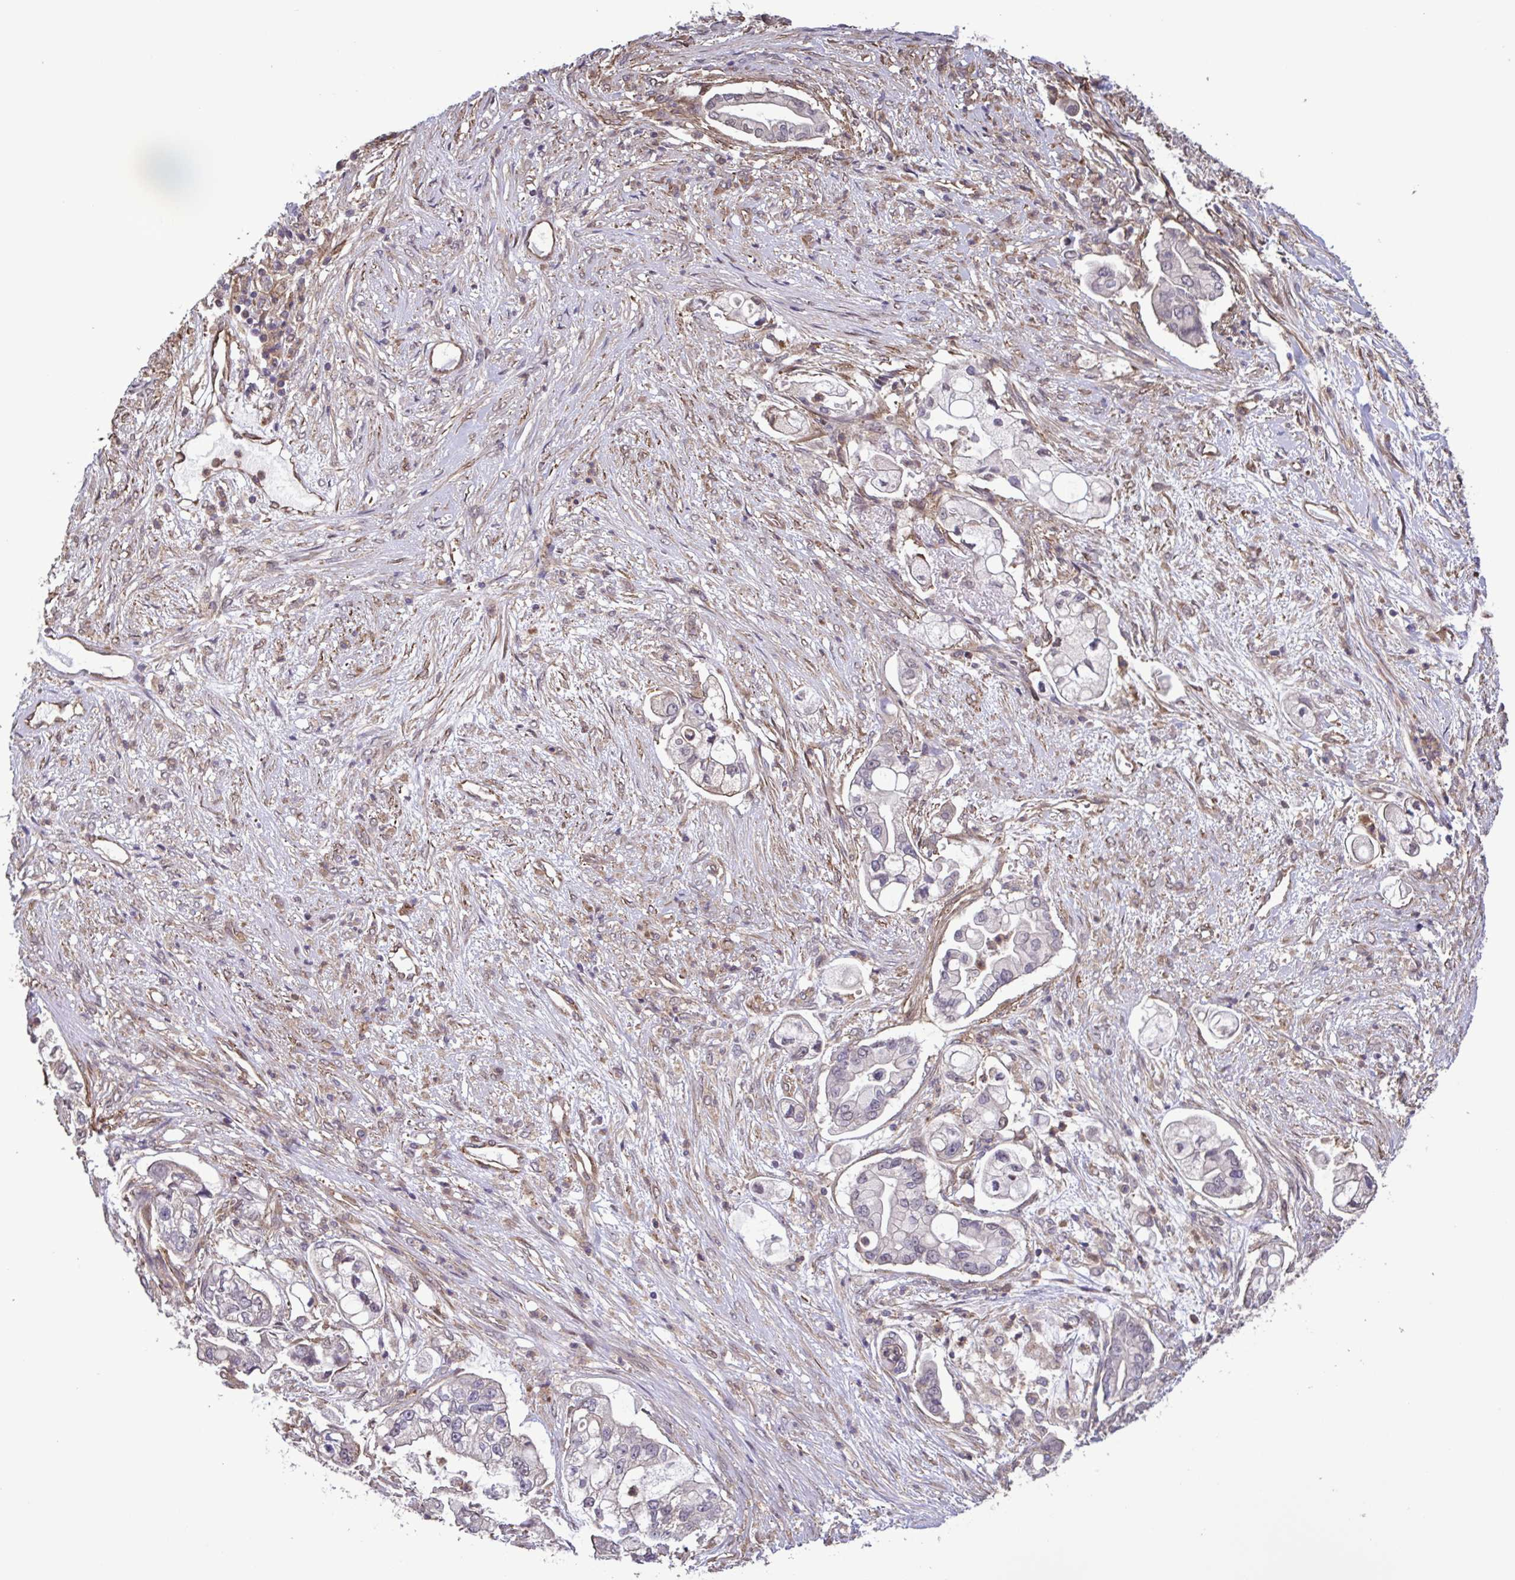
{"staining": {"intensity": "negative", "quantity": "none", "location": "none"}, "tissue": "pancreatic cancer", "cell_type": "Tumor cells", "image_type": "cancer", "snomed": [{"axis": "morphology", "description": "Adenocarcinoma, NOS"}, {"axis": "topography", "description": "Pancreas"}], "caption": "Image shows no protein positivity in tumor cells of pancreatic adenocarcinoma tissue.", "gene": "ZNF200", "patient": {"sex": "female", "age": 69}}